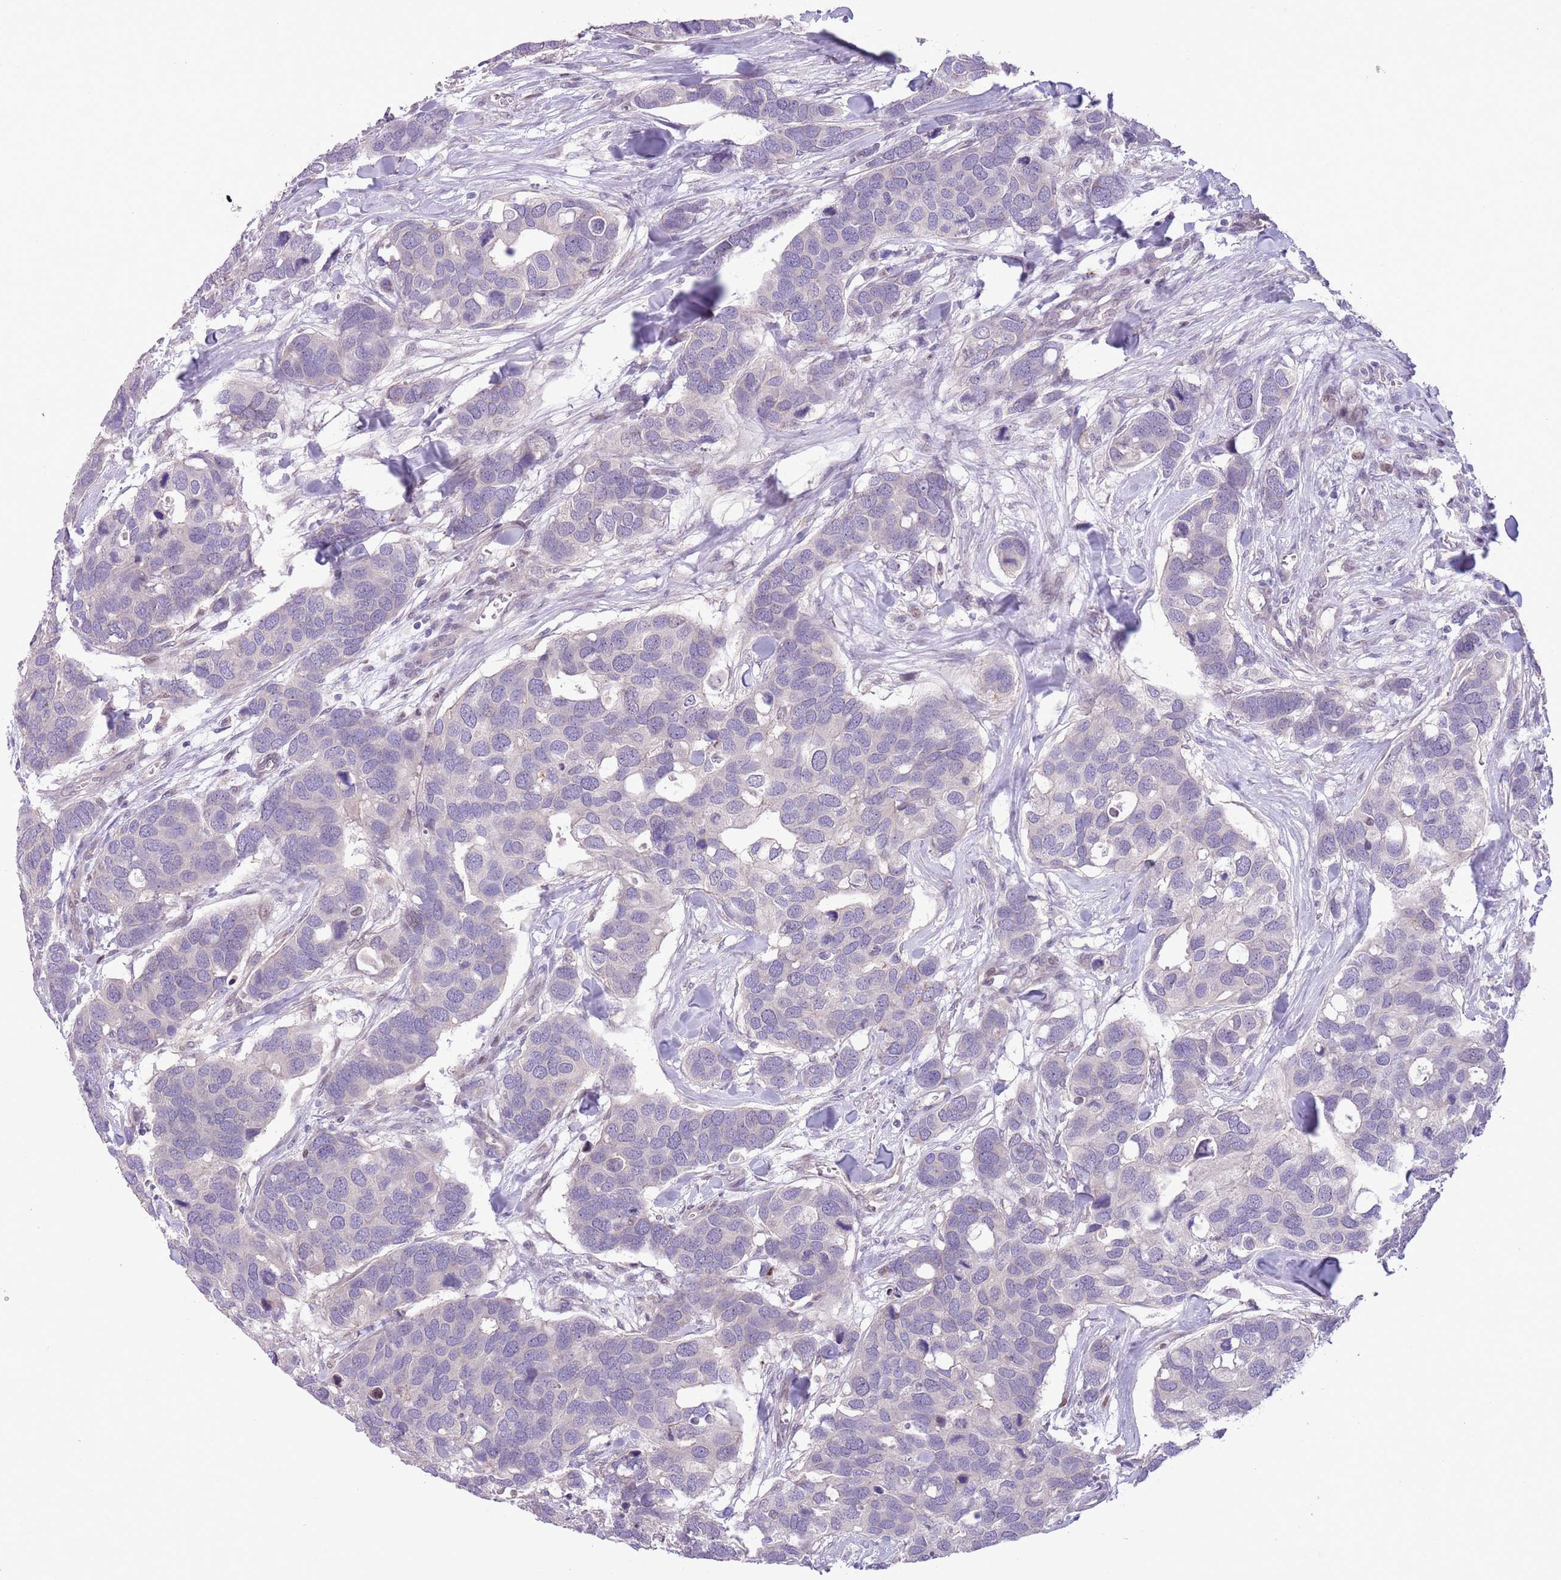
{"staining": {"intensity": "negative", "quantity": "none", "location": "none"}, "tissue": "breast cancer", "cell_type": "Tumor cells", "image_type": "cancer", "snomed": [{"axis": "morphology", "description": "Duct carcinoma"}, {"axis": "topography", "description": "Breast"}], "caption": "Protein analysis of breast cancer shows no significant staining in tumor cells. Brightfield microscopy of IHC stained with DAB (3,3'-diaminobenzidine) (brown) and hematoxylin (blue), captured at high magnification.", "gene": "CCND2", "patient": {"sex": "female", "age": 83}}